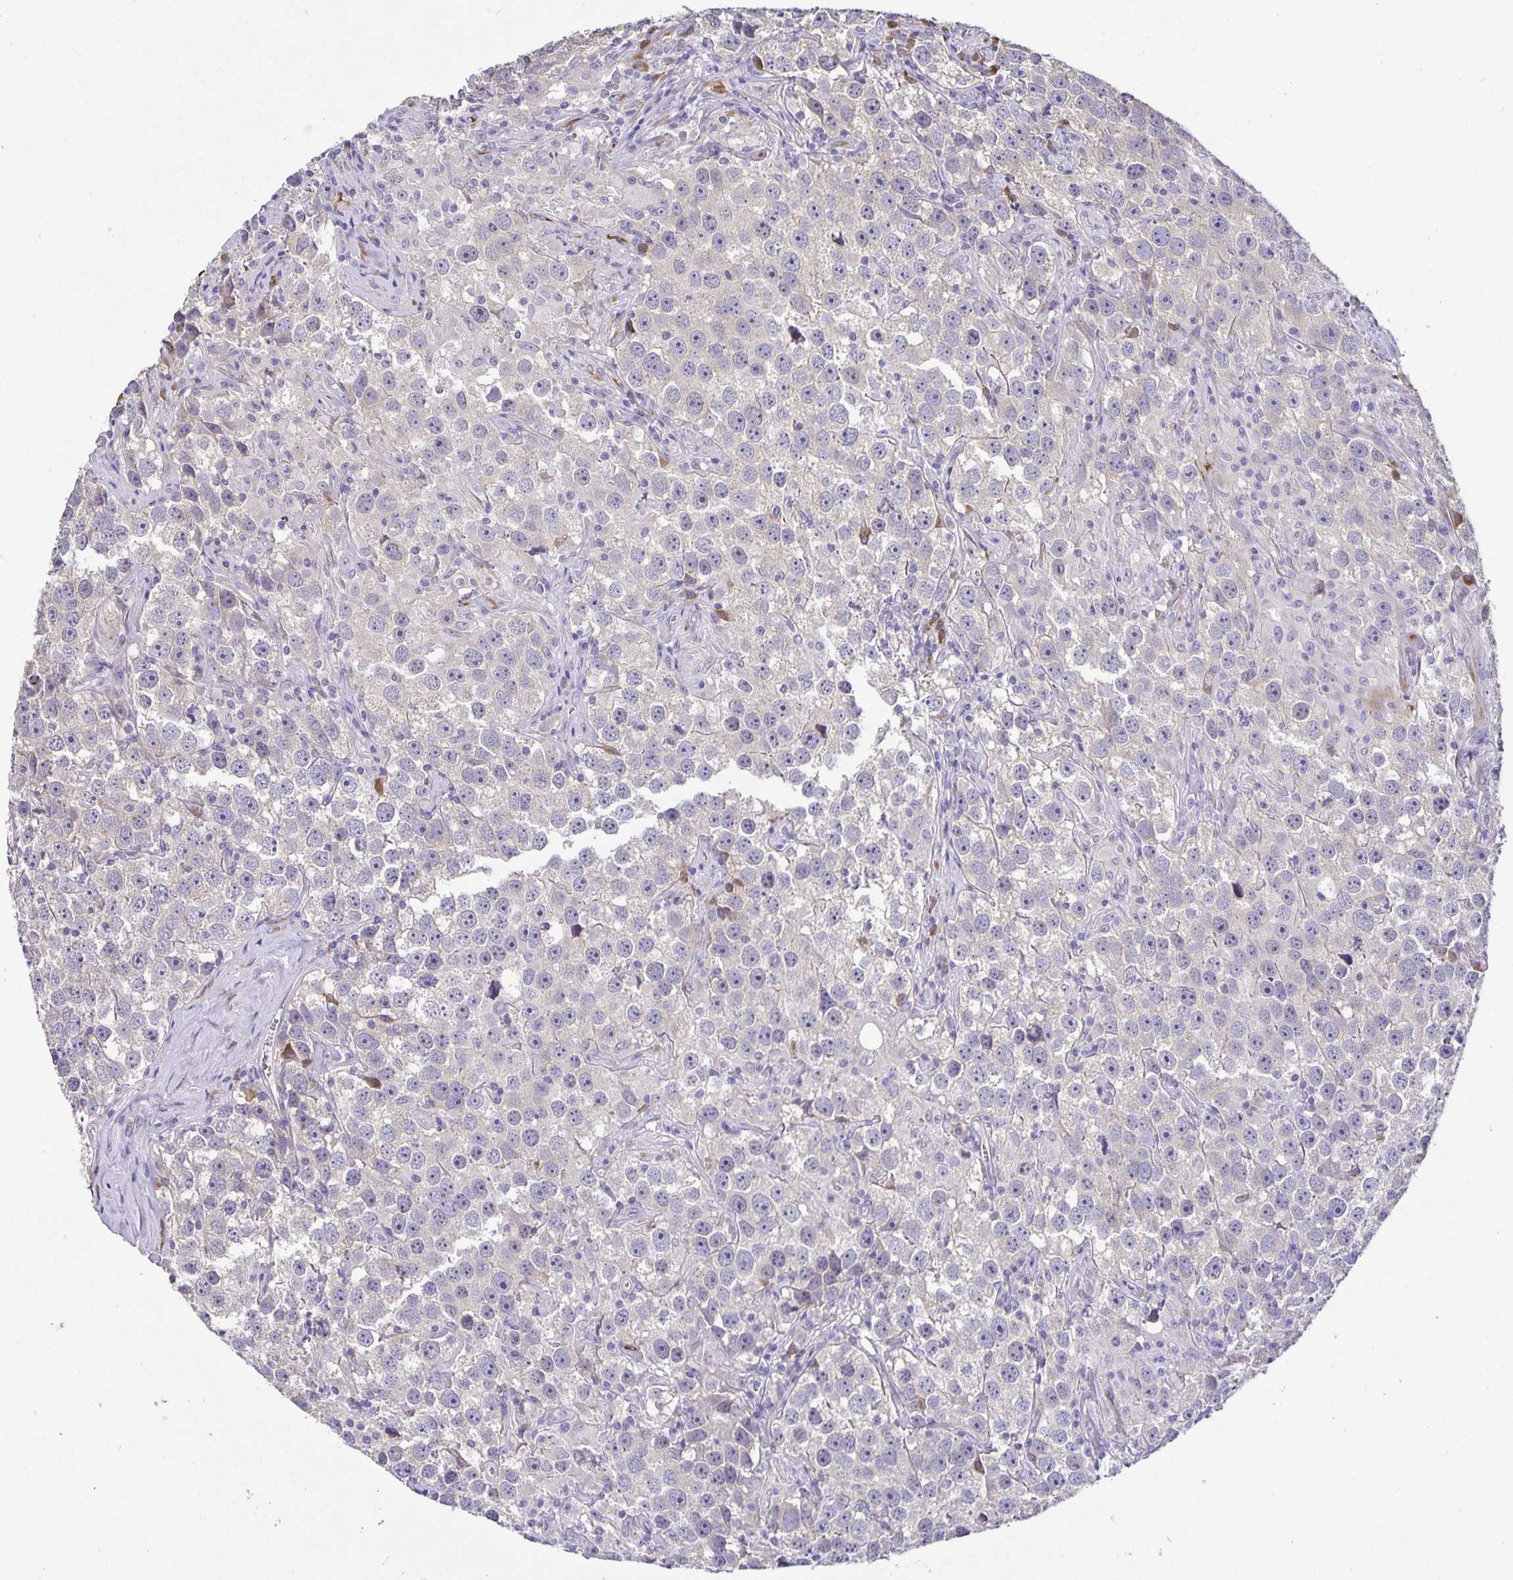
{"staining": {"intensity": "negative", "quantity": "none", "location": "none"}, "tissue": "testis cancer", "cell_type": "Tumor cells", "image_type": "cancer", "snomed": [{"axis": "morphology", "description": "Seminoma, NOS"}, {"axis": "topography", "description": "Testis"}], "caption": "This is an IHC image of seminoma (testis). There is no positivity in tumor cells.", "gene": "EML6", "patient": {"sex": "male", "age": 49}}